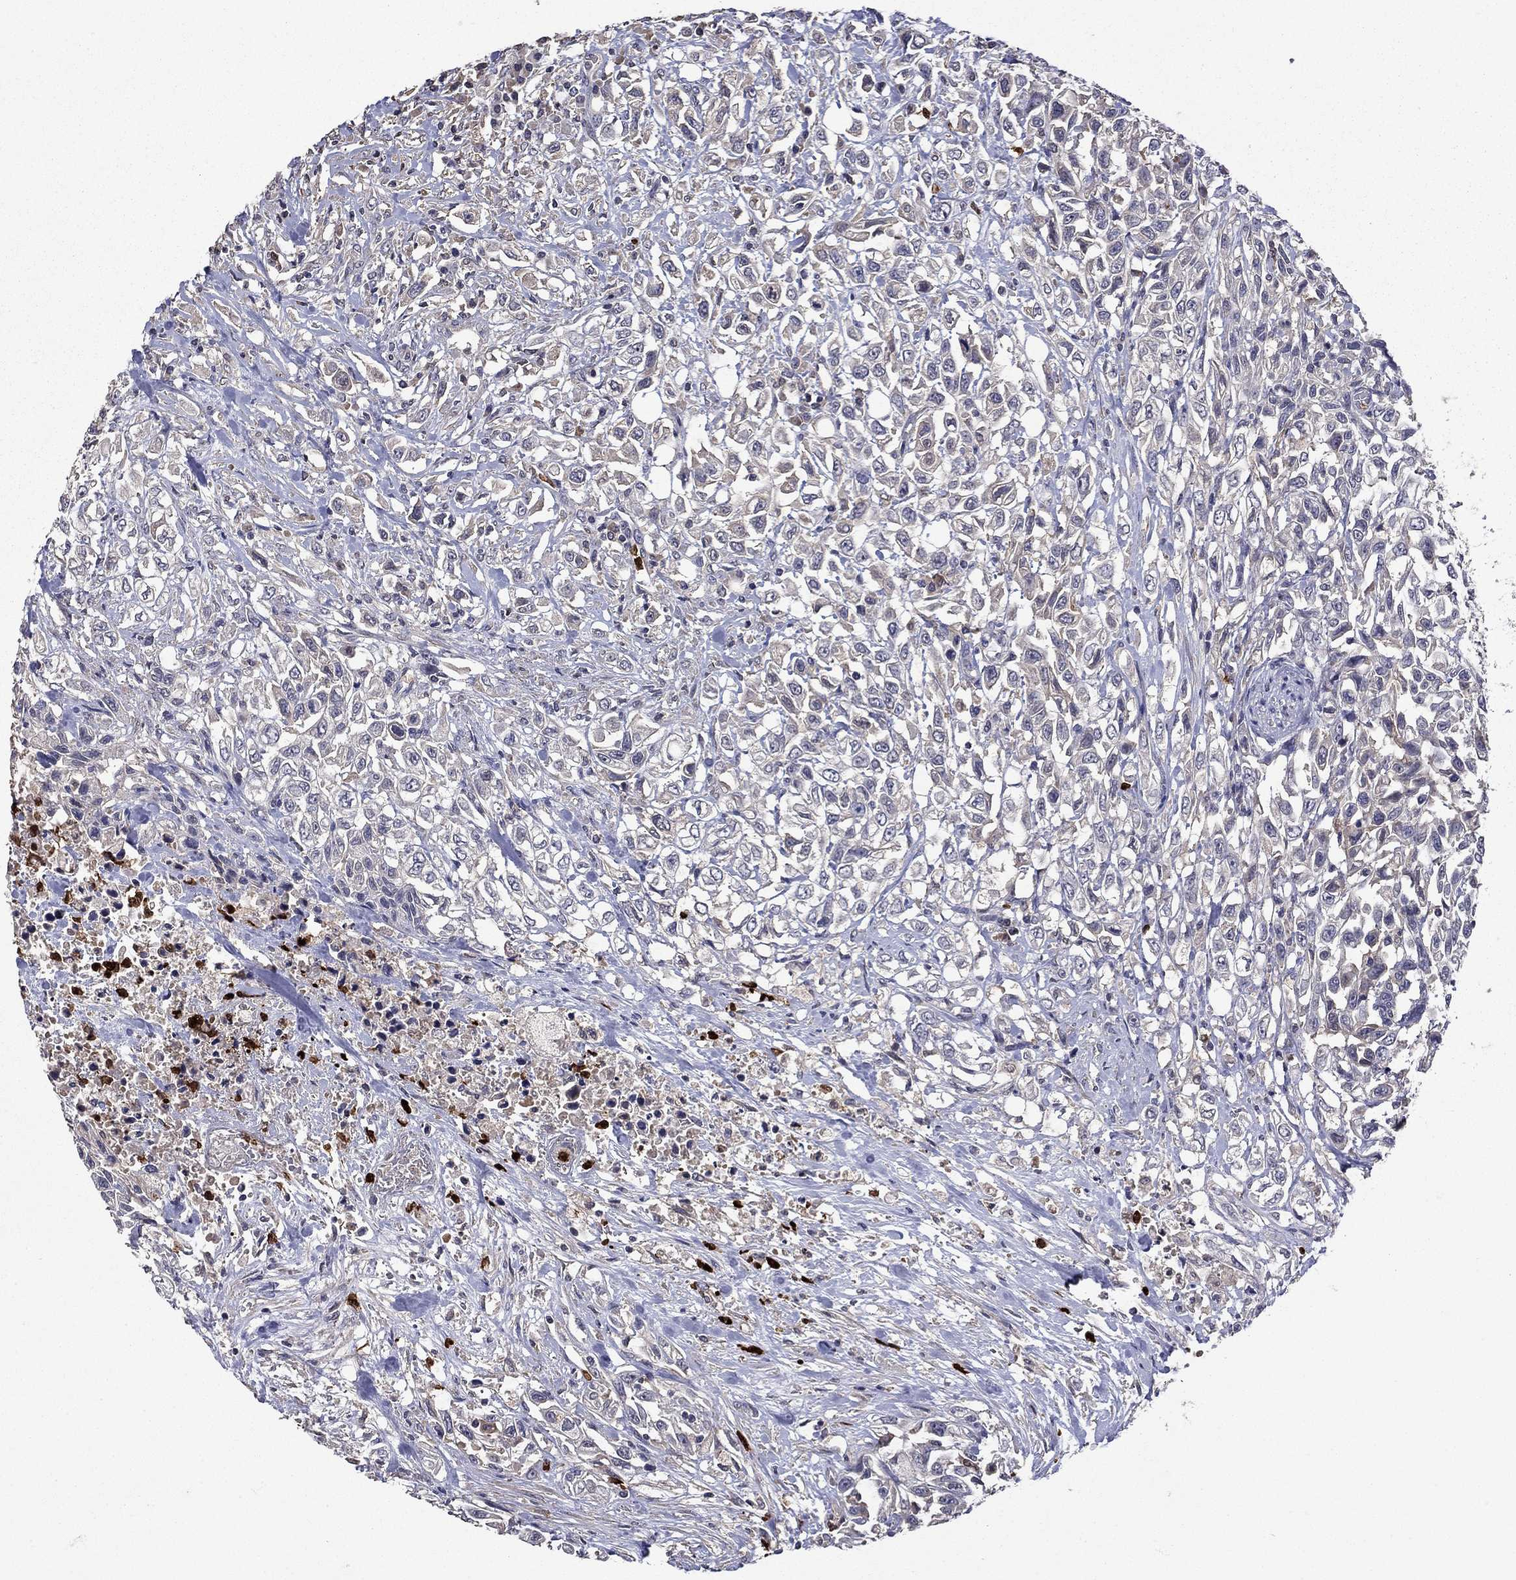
{"staining": {"intensity": "negative", "quantity": "none", "location": "none"}, "tissue": "urothelial cancer", "cell_type": "Tumor cells", "image_type": "cancer", "snomed": [{"axis": "morphology", "description": "Urothelial carcinoma, High grade"}, {"axis": "topography", "description": "Urinary bladder"}], "caption": "DAB (3,3'-diaminobenzidine) immunohistochemical staining of human urothelial carcinoma (high-grade) reveals no significant staining in tumor cells.", "gene": "SATB1", "patient": {"sex": "female", "age": 56}}